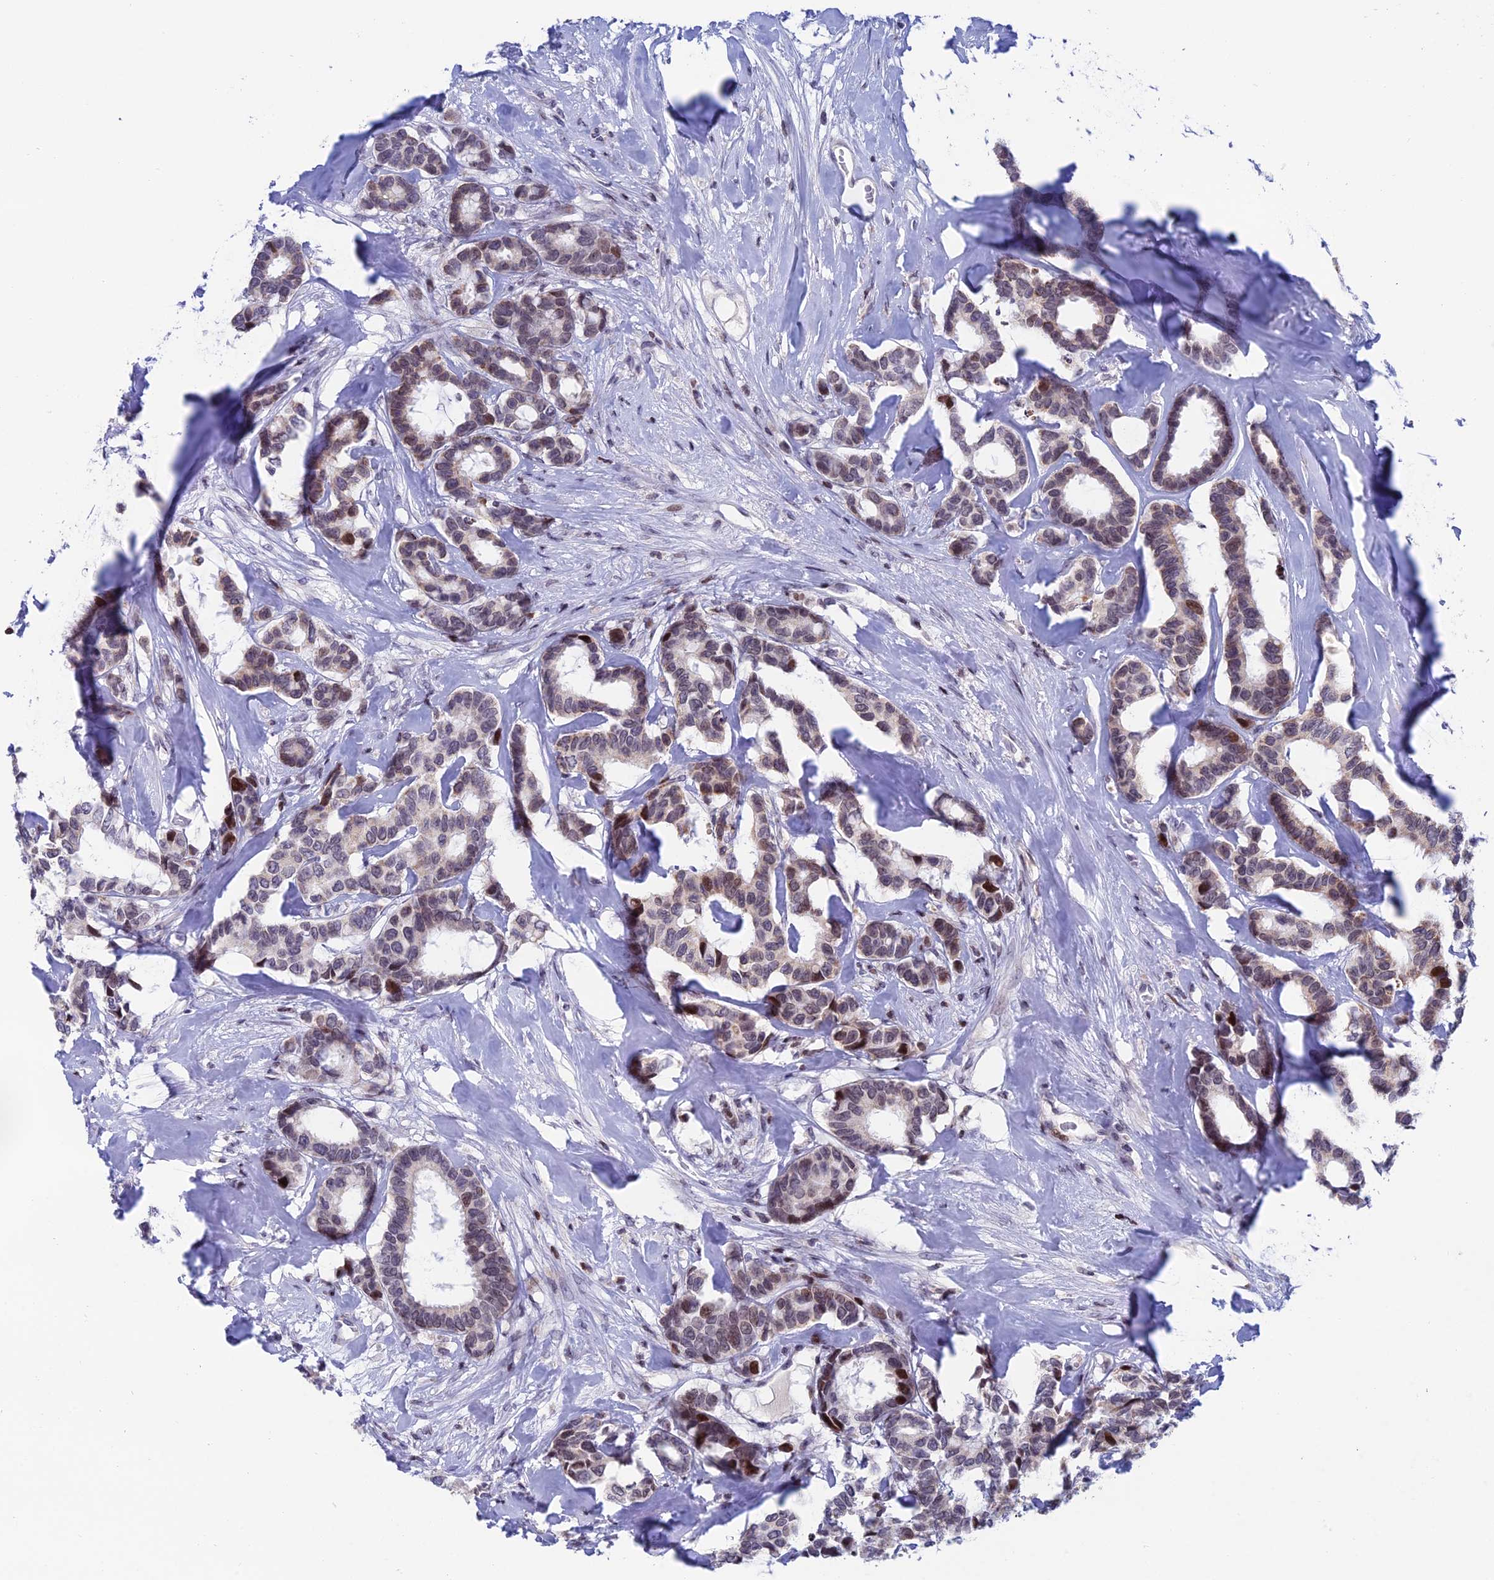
{"staining": {"intensity": "moderate", "quantity": "<25%", "location": "nuclear"}, "tissue": "breast cancer", "cell_type": "Tumor cells", "image_type": "cancer", "snomed": [{"axis": "morphology", "description": "Duct carcinoma"}, {"axis": "topography", "description": "Breast"}], "caption": "Breast infiltrating ductal carcinoma was stained to show a protein in brown. There is low levels of moderate nuclear expression in about <25% of tumor cells.", "gene": "AFF3", "patient": {"sex": "female", "age": 87}}